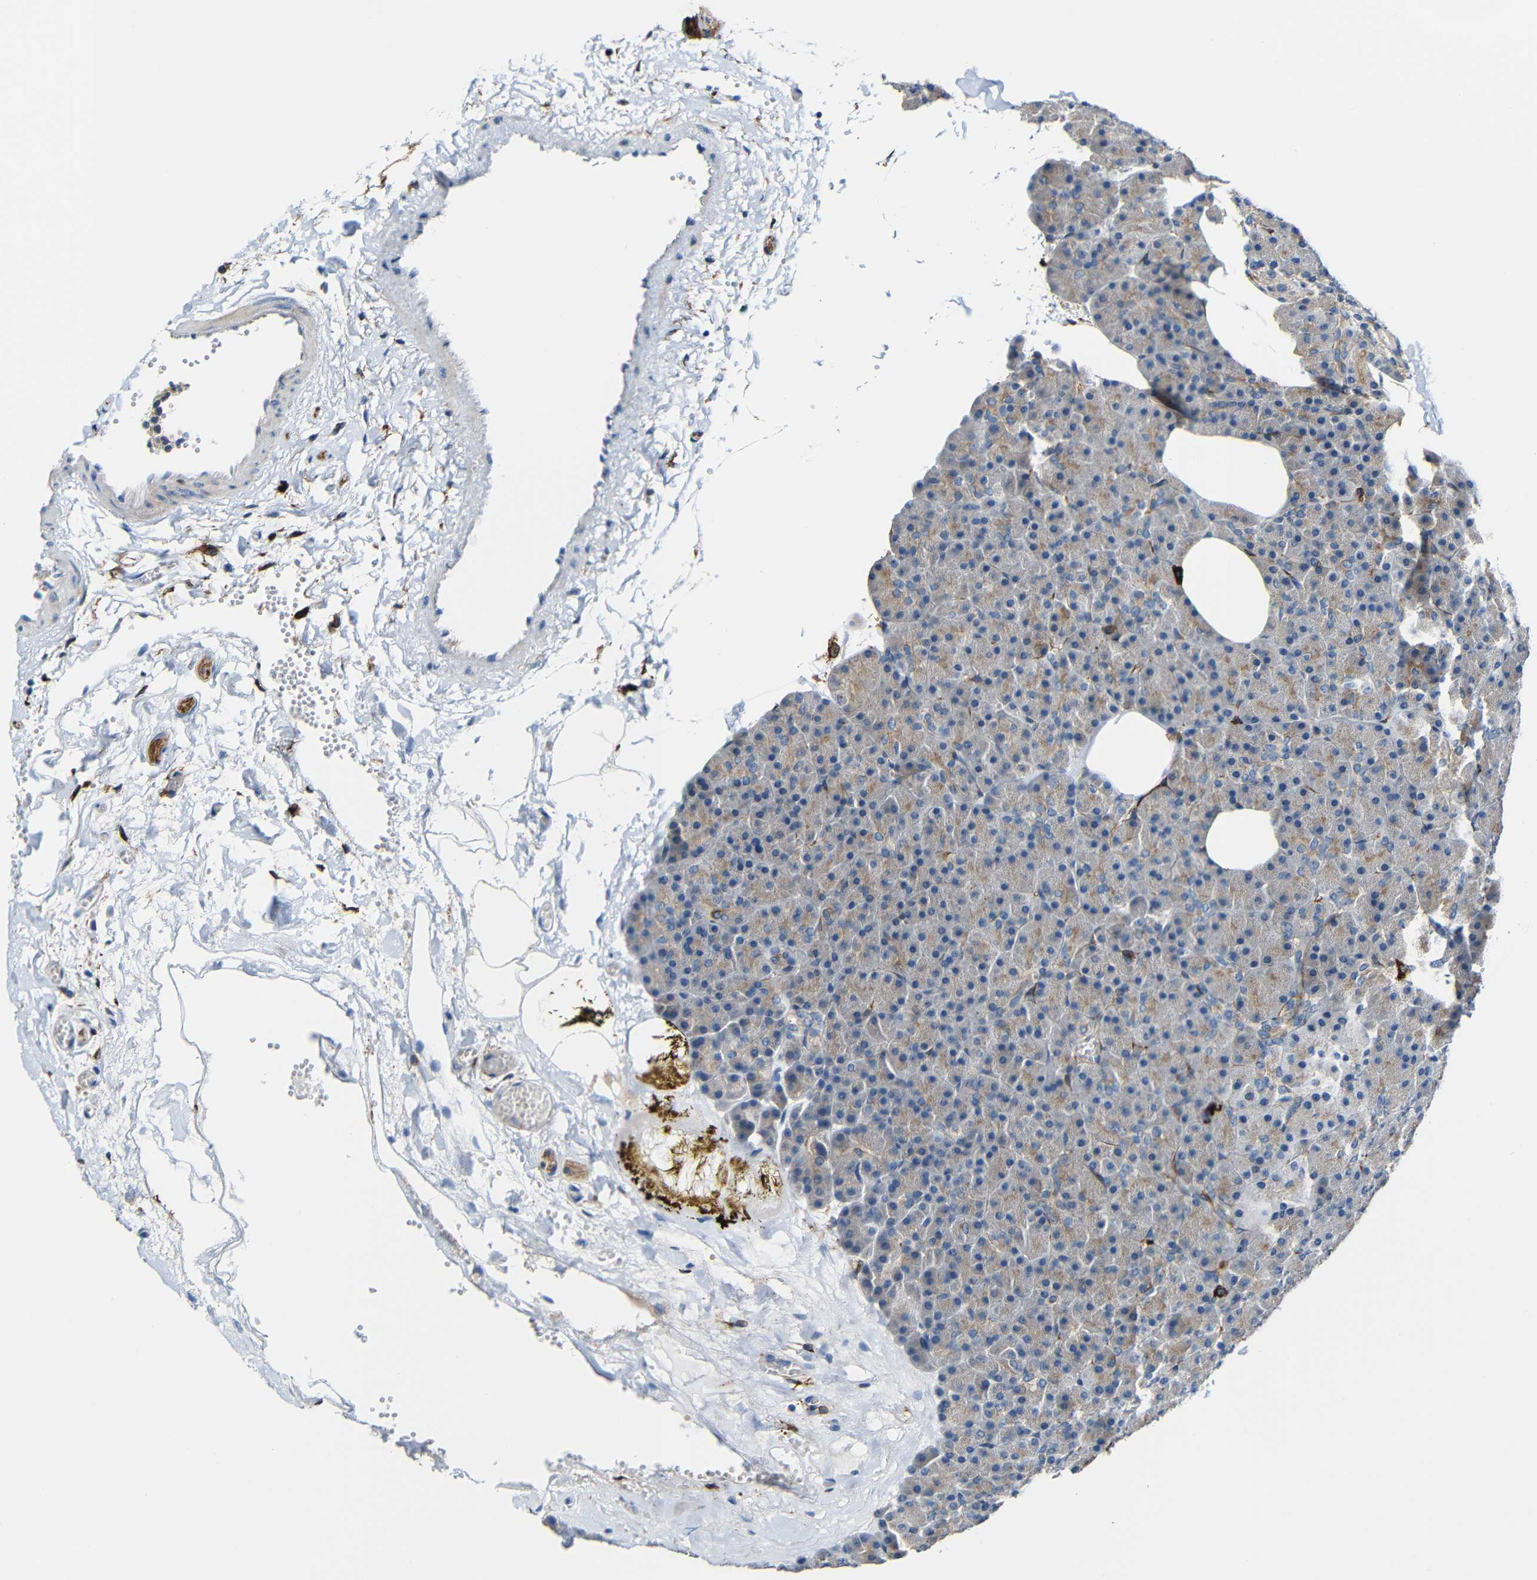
{"staining": {"intensity": "weak", "quantity": ">75%", "location": "cytoplasmic/membranous"}, "tissue": "pancreas", "cell_type": "Exocrine glandular cells", "image_type": "normal", "snomed": [{"axis": "morphology", "description": "Normal tissue, NOS"}, {"axis": "topography", "description": "Pancreas"}], "caption": "This photomicrograph shows immunohistochemistry staining of normal human pancreas, with low weak cytoplasmic/membranous staining in approximately >75% of exocrine glandular cells.", "gene": "DCLK1", "patient": {"sex": "female", "age": 35}}